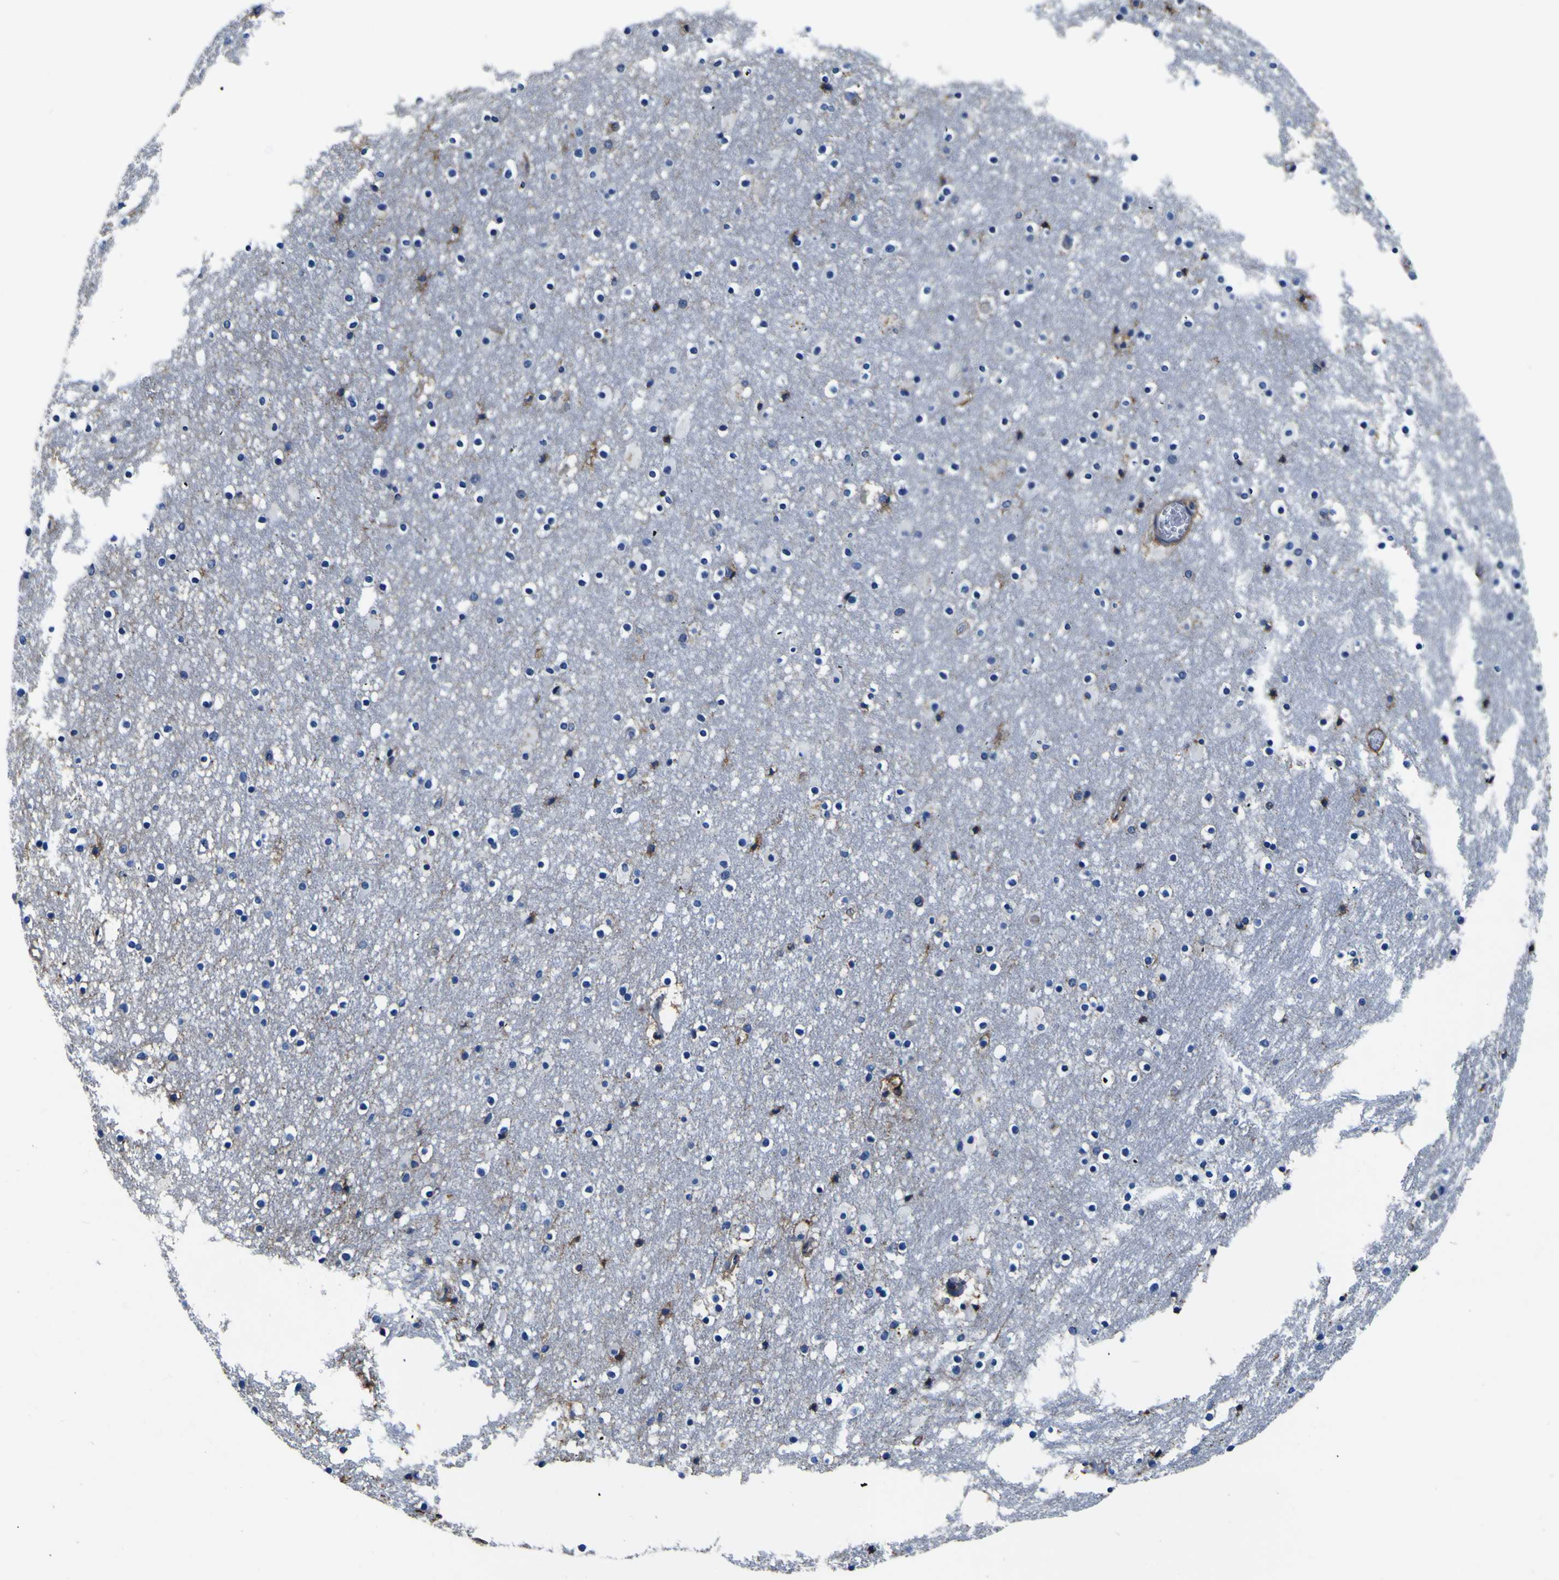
{"staining": {"intensity": "moderate", "quantity": "<25%", "location": "cytoplasmic/membranous"}, "tissue": "caudate", "cell_type": "Glial cells", "image_type": "normal", "snomed": [{"axis": "morphology", "description": "Normal tissue, NOS"}, {"axis": "topography", "description": "Lateral ventricle wall"}], "caption": "High-power microscopy captured an immunohistochemistry histopathology image of normal caudate, revealing moderate cytoplasmic/membranous positivity in approximately <25% of glial cells. (DAB (3,3'-diaminobenzidine) = brown stain, brightfield microscopy at high magnification).", "gene": "PXDN", "patient": {"sex": "male", "age": 45}}